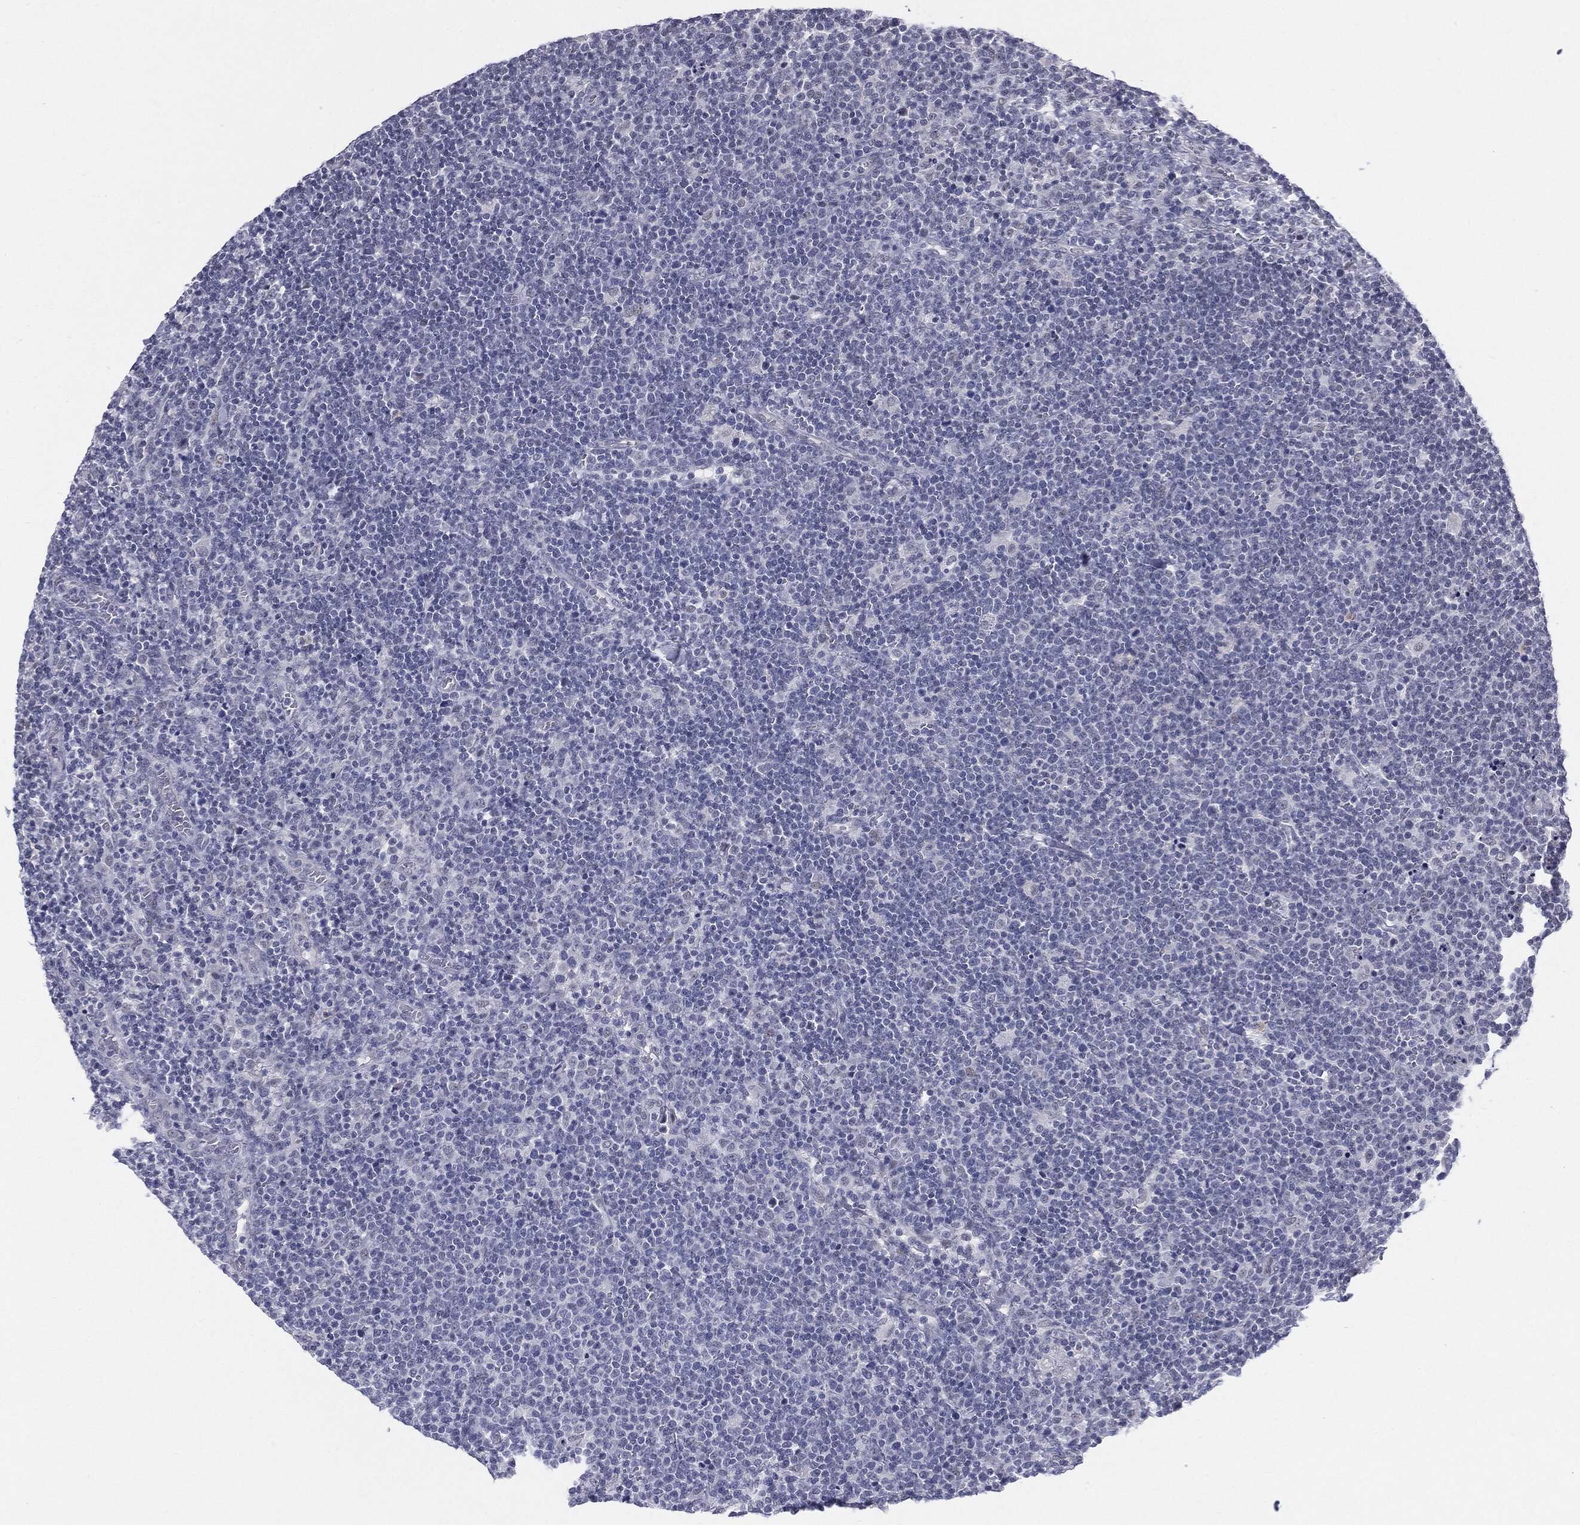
{"staining": {"intensity": "negative", "quantity": "none", "location": "none"}, "tissue": "lymphoma", "cell_type": "Tumor cells", "image_type": "cancer", "snomed": [{"axis": "morphology", "description": "Malignant lymphoma, non-Hodgkin's type, High grade"}, {"axis": "topography", "description": "Lymph node"}], "caption": "Lymphoma stained for a protein using immunohistochemistry reveals no expression tumor cells.", "gene": "SLC5A5", "patient": {"sex": "male", "age": 61}}